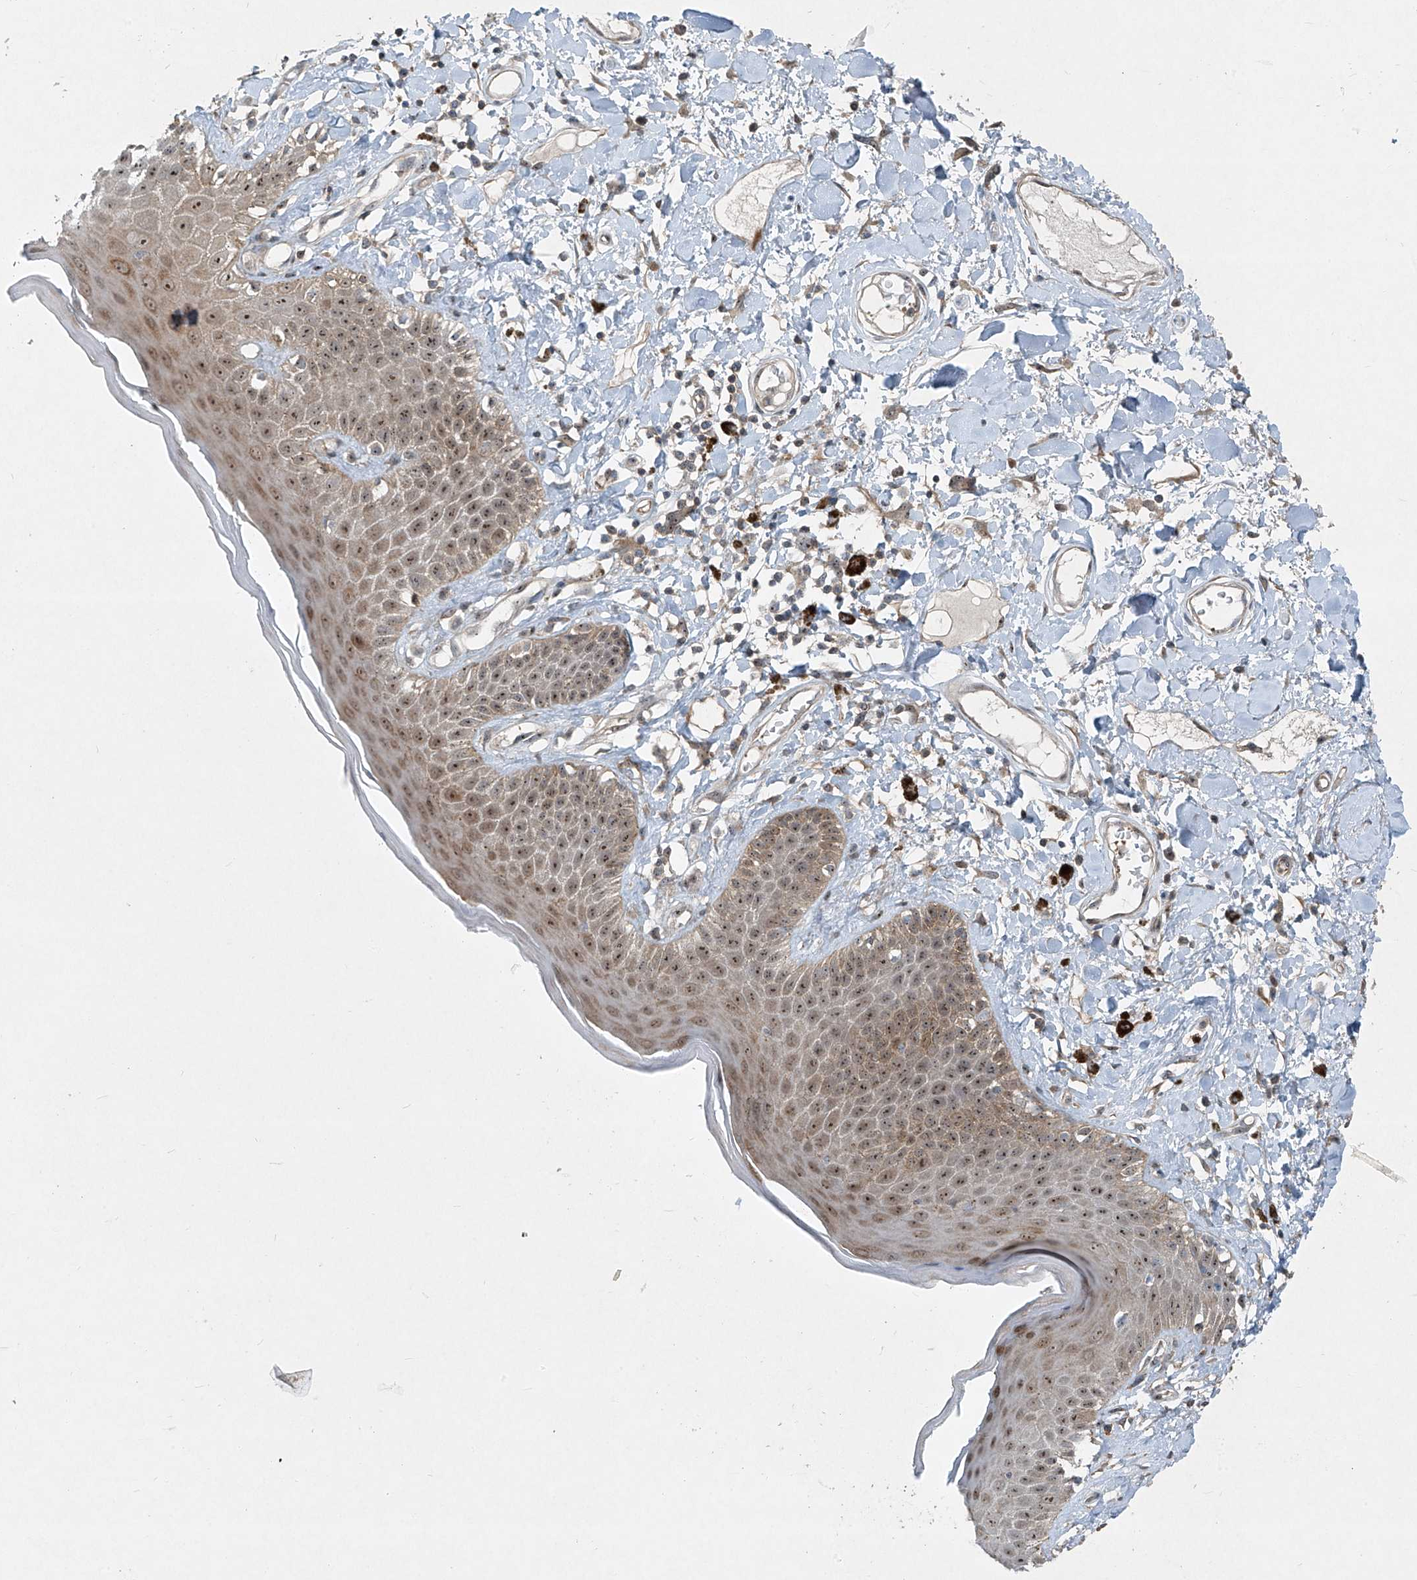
{"staining": {"intensity": "moderate", "quantity": ">75%", "location": "nuclear"}, "tissue": "skin", "cell_type": "Epidermal cells", "image_type": "normal", "snomed": [{"axis": "morphology", "description": "Normal tissue, NOS"}, {"axis": "topography", "description": "Anal"}], "caption": "Protein analysis of unremarkable skin demonstrates moderate nuclear staining in approximately >75% of epidermal cells. (DAB (3,3'-diaminobenzidine) IHC, brown staining for protein, blue staining for nuclei).", "gene": "PPCS", "patient": {"sex": "female", "age": 78}}